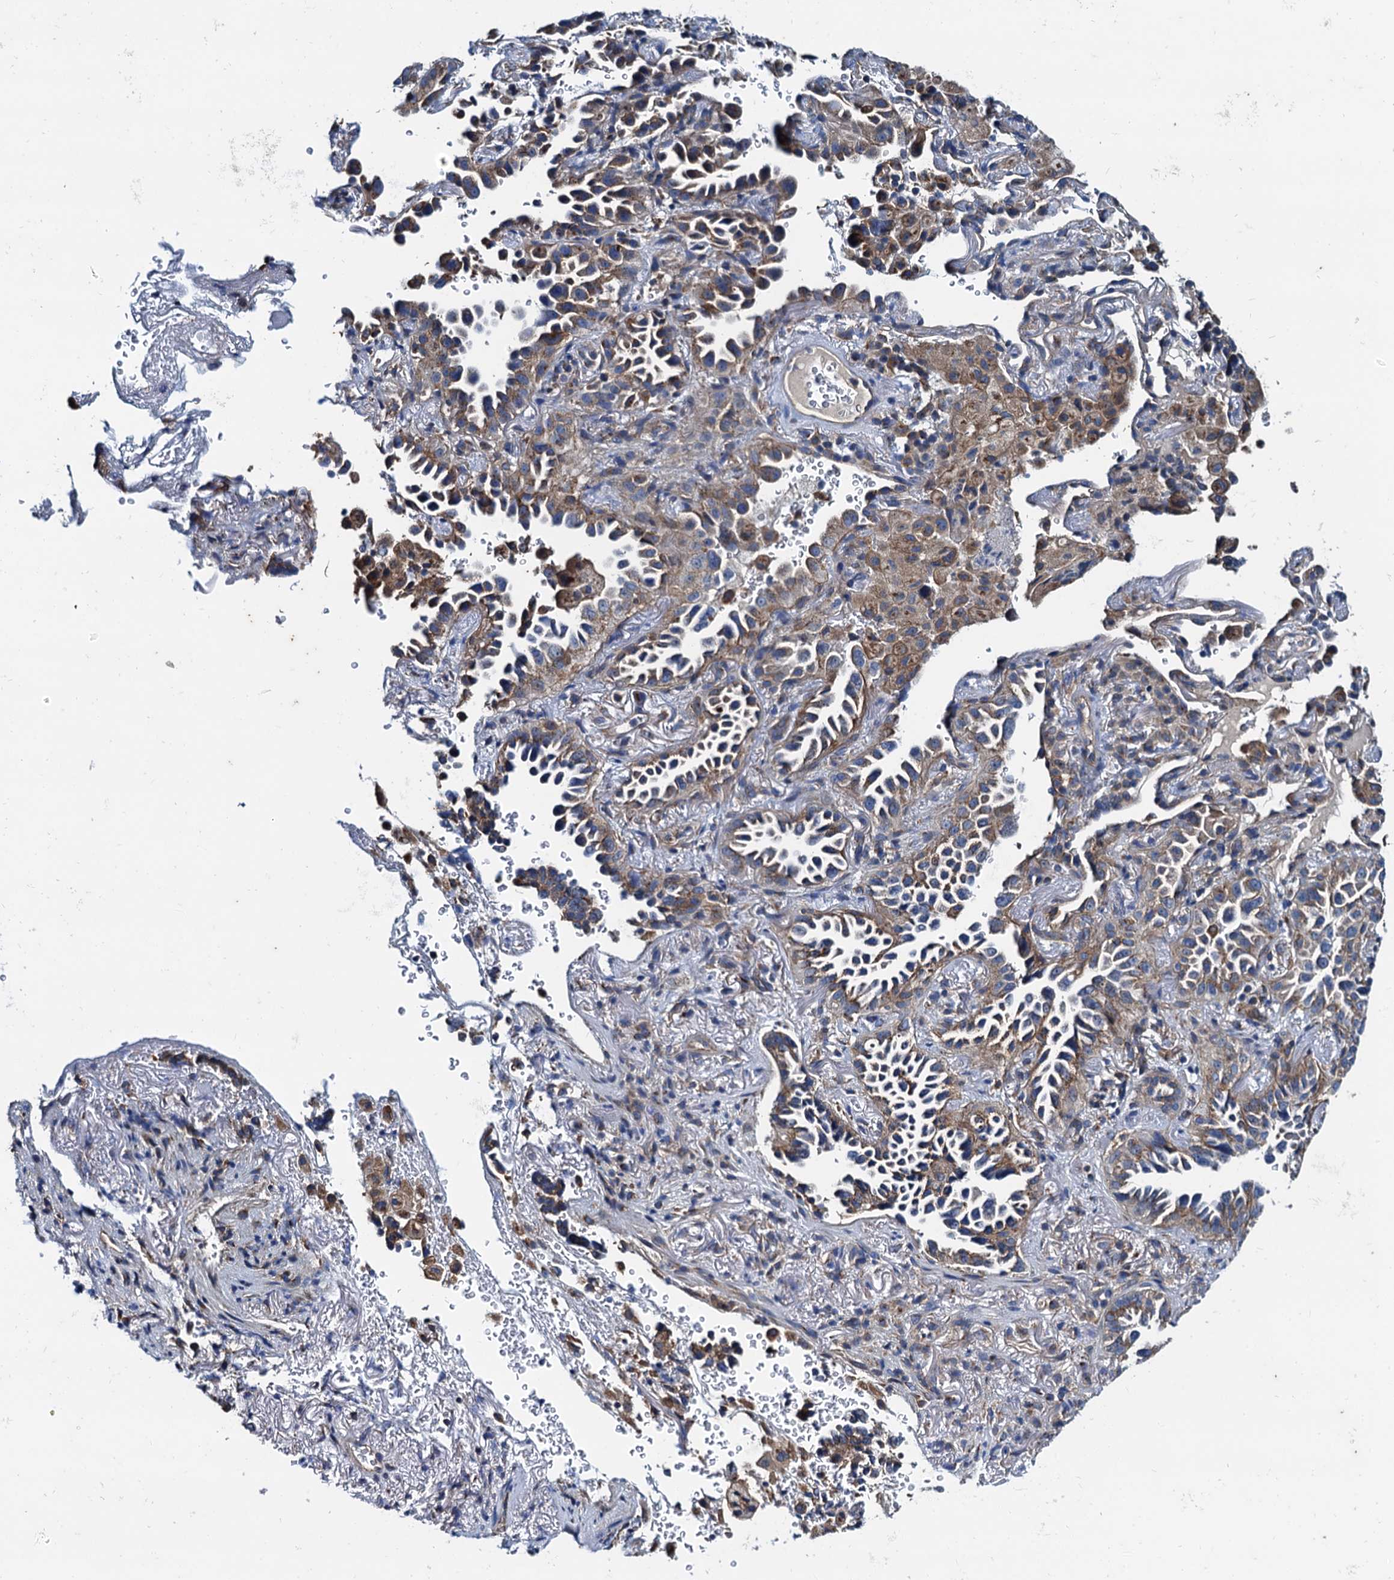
{"staining": {"intensity": "weak", "quantity": "25%-75%", "location": "cytoplasmic/membranous"}, "tissue": "lung cancer", "cell_type": "Tumor cells", "image_type": "cancer", "snomed": [{"axis": "morphology", "description": "Adenocarcinoma, NOS"}, {"axis": "topography", "description": "Lung"}], "caption": "Tumor cells demonstrate weak cytoplasmic/membranous positivity in about 25%-75% of cells in lung cancer.", "gene": "NGRN", "patient": {"sex": "female", "age": 69}}